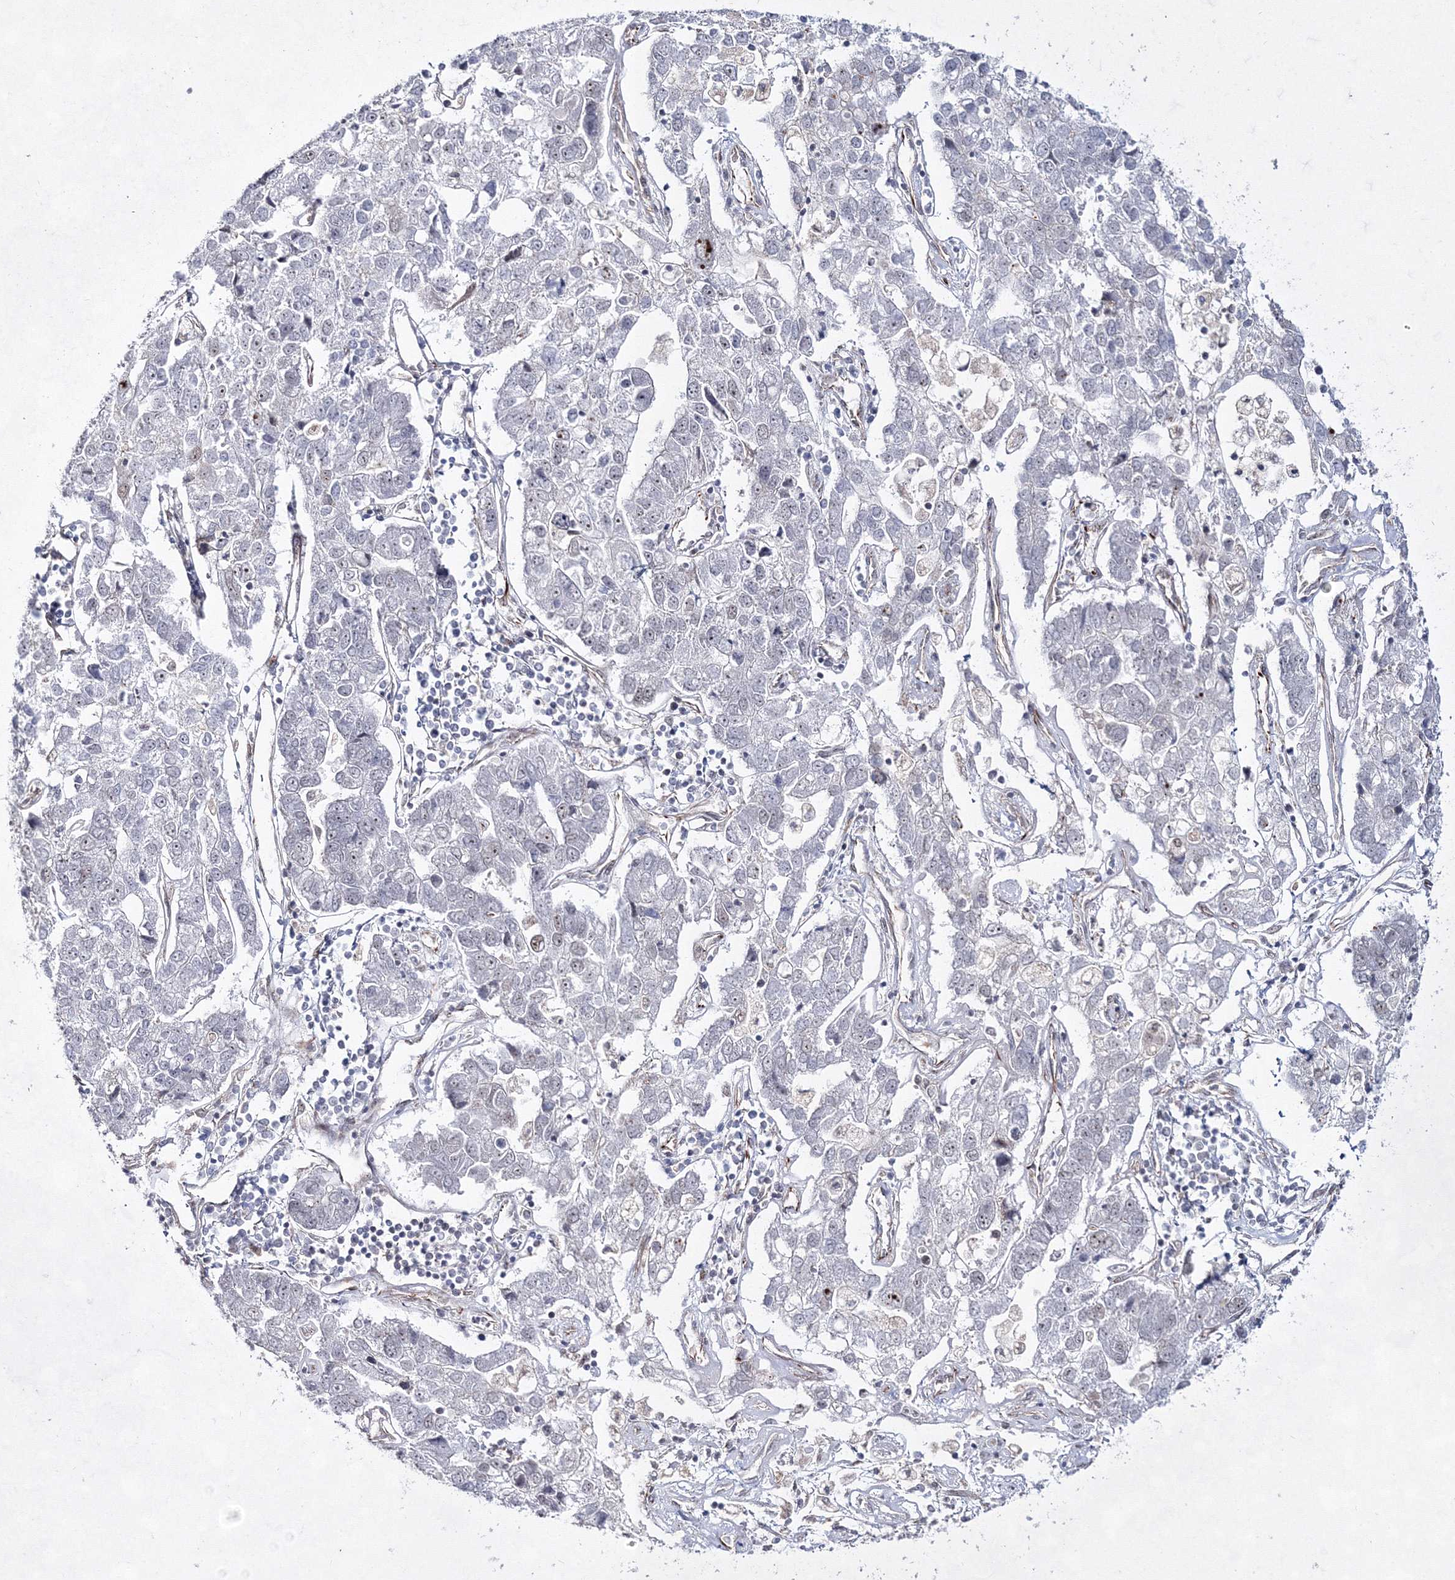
{"staining": {"intensity": "negative", "quantity": "none", "location": "none"}, "tissue": "pancreatic cancer", "cell_type": "Tumor cells", "image_type": "cancer", "snomed": [{"axis": "morphology", "description": "Adenocarcinoma, NOS"}, {"axis": "topography", "description": "Pancreas"}], "caption": "Immunohistochemistry photomicrograph of neoplastic tissue: human pancreatic cancer stained with DAB displays no significant protein staining in tumor cells. The staining is performed using DAB (3,3'-diaminobenzidine) brown chromogen with nuclei counter-stained in using hematoxylin.", "gene": "SNIP1", "patient": {"sex": "female", "age": 61}}